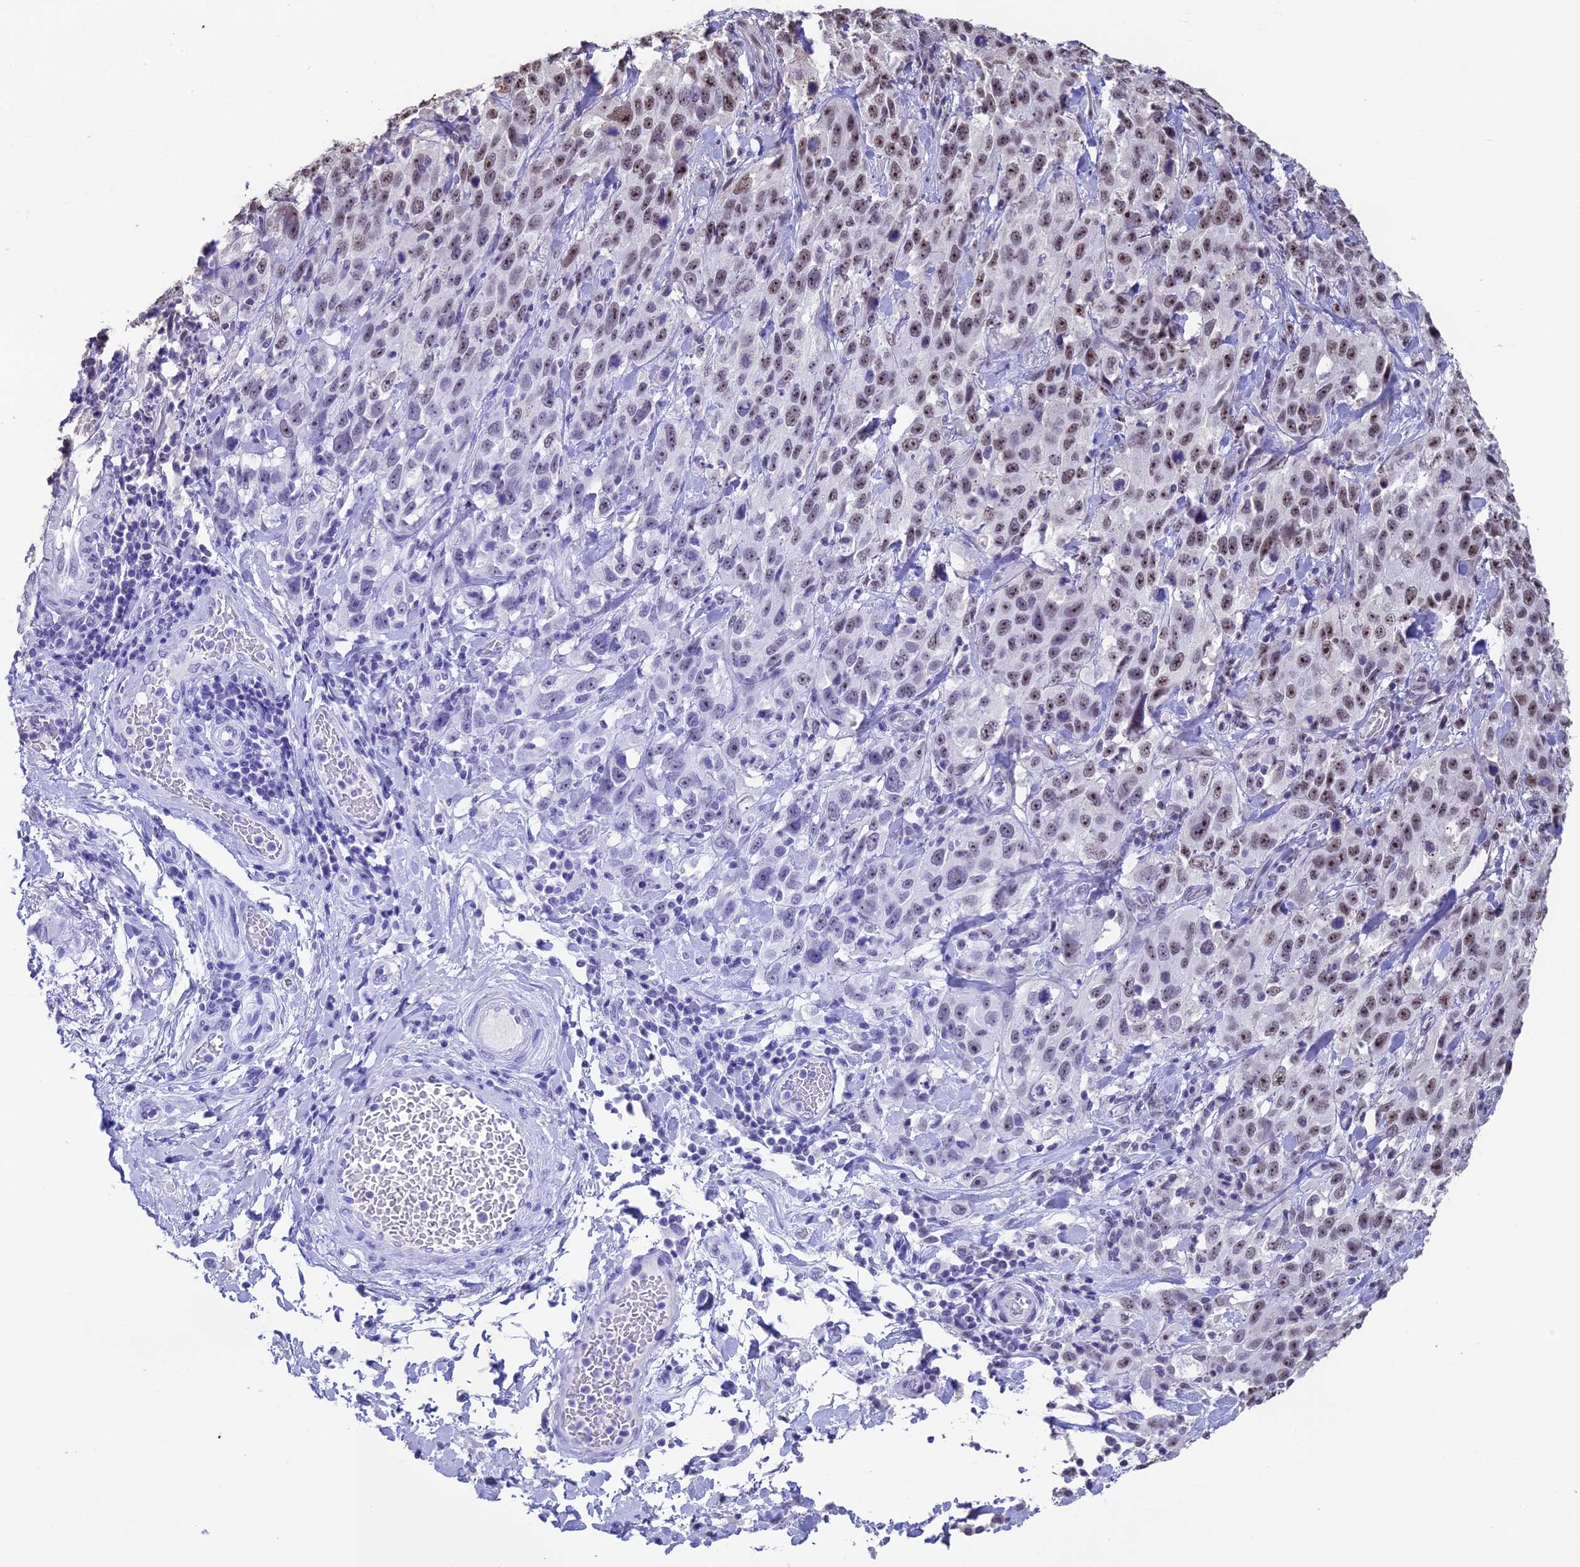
{"staining": {"intensity": "moderate", "quantity": "<25%", "location": "nuclear"}, "tissue": "stomach cancer", "cell_type": "Tumor cells", "image_type": "cancer", "snomed": [{"axis": "morphology", "description": "Normal tissue, NOS"}, {"axis": "morphology", "description": "Adenocarcinoma, NOS"}, {"axis": "topography", "description": "Lymph node"}, {"axis": "topography", "description": "Stomach"}], "caption": "There is low levels of moderate nuclear expression in tumor cells of stomach cancer (adenocarcinoma), as demonstrated by immunohistochemical staining (brown color).", "gene": "SETD2", "patient": {"sex": "male", "age": 48}}